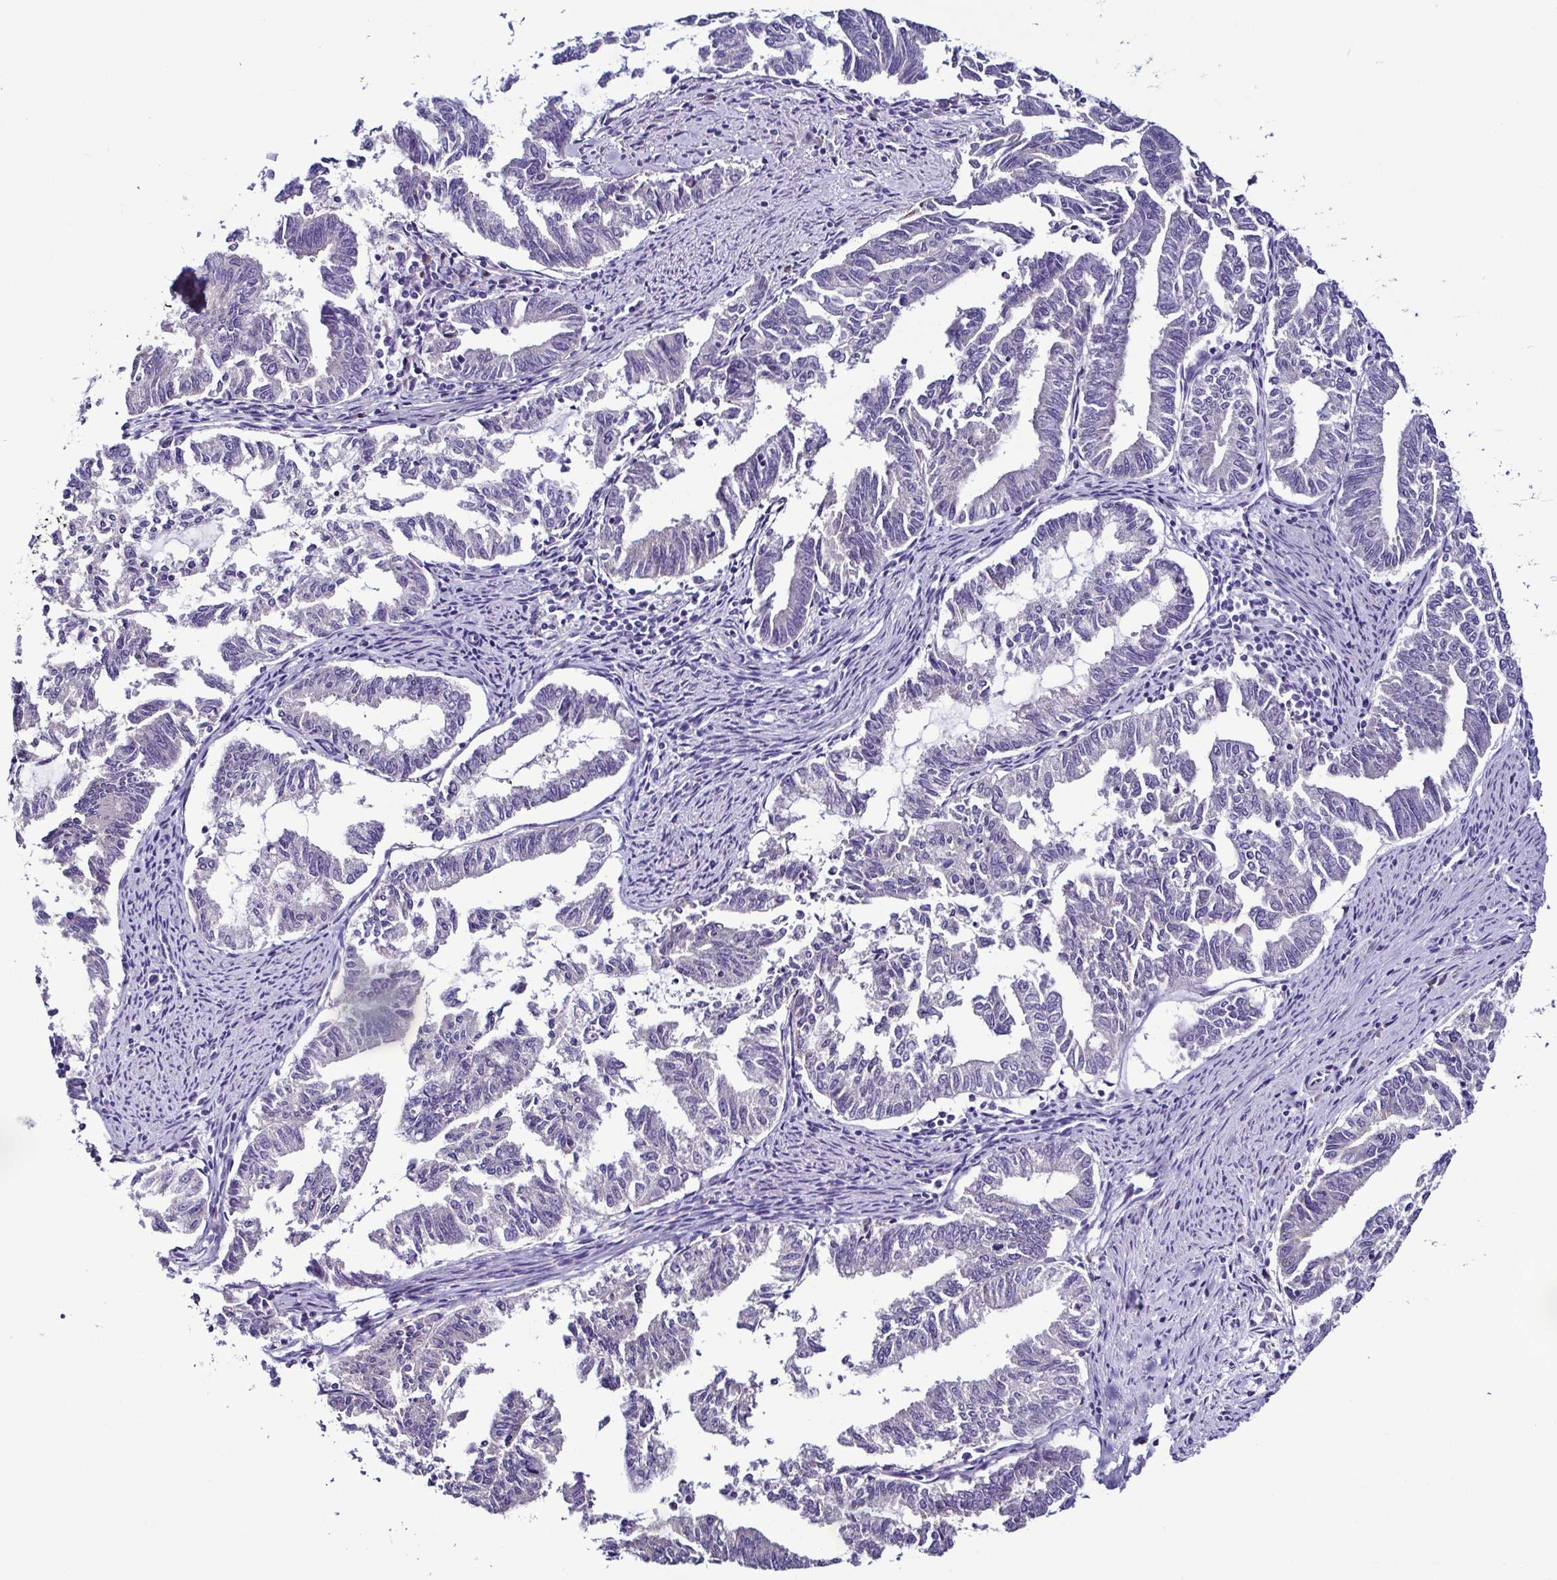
{"staining": {"intensity": "negative", "quantity": "none", "location": "none"}, "tissue": "endometrial cancer", "cell_type": "Tumor cells", "image_type": "cancer", "snomed": [{"axis": "morphology", "description": "Adenocarcinoma, NOS"}, {"axis": "topography", "description": "Endometrium"}], "caption": "Immunohistochemistry (IHC) photomicrograph of neoplastic tissue: endometrial cancer (adenocarcinoma) stained with DAB demonstrates no significant protein positivity in tumor cells.", "gene": "SRL", "patient": {"sex": "female", "age": 79}}